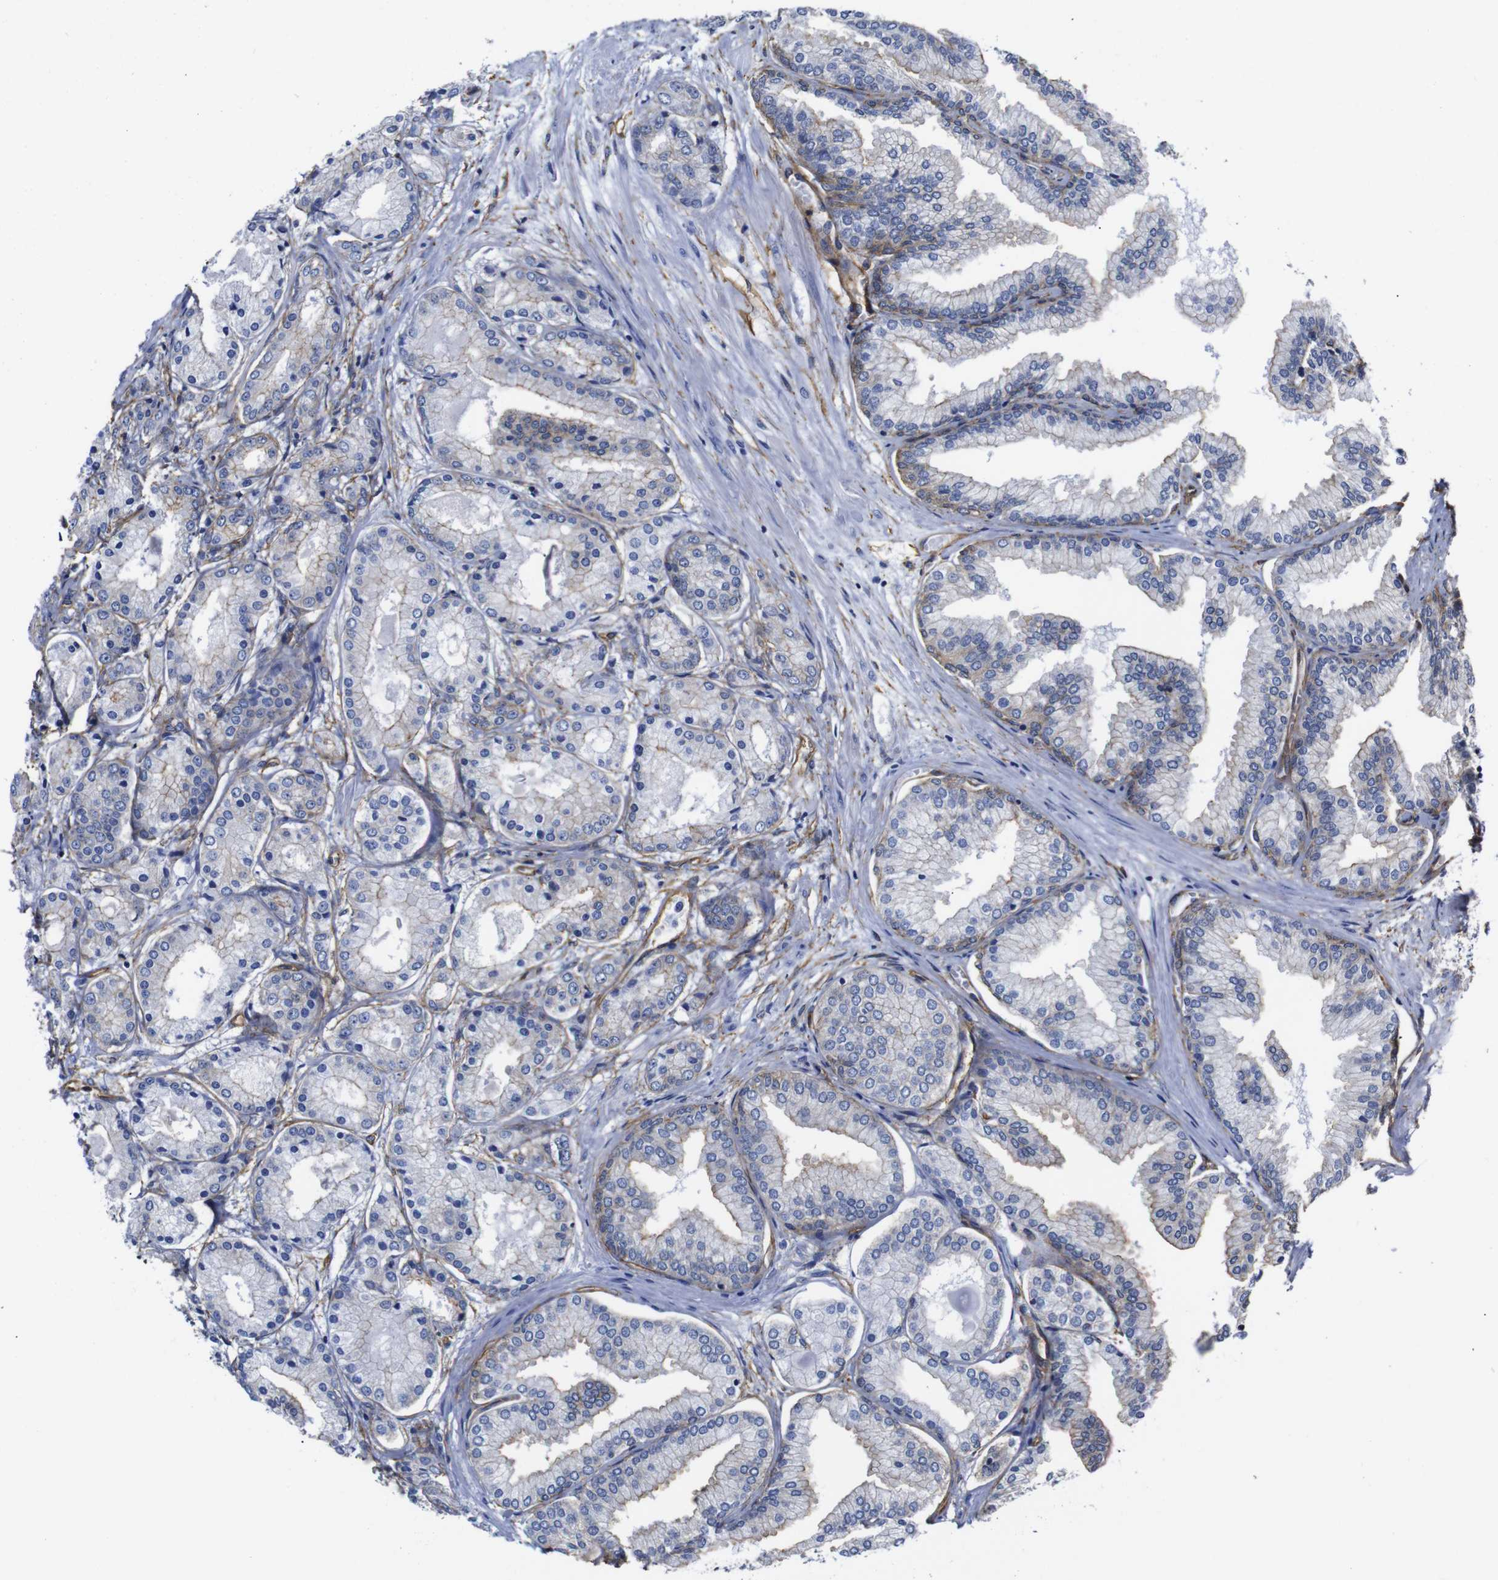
{"staining": {"intensity": "negative", "quantity": "none", "location": "none"}, "tissue": "prostate cancer", "cell_type": "Tumor cells", "image_type": "cancer", "snomed": [{"axis": "morphology", "description": "Adenocarcinoma, High grade"}, {"axis": "topography", "description": "Prostate"}], "caption": "A high-resolution micrograph shows immunohistochemistry staining of high-grade adenocarcinoma (prostate), which demonstrates no significant staining in tumor cells.", "gene": "SPTBN1", "patient": {"sex": "male", "age": 59}}